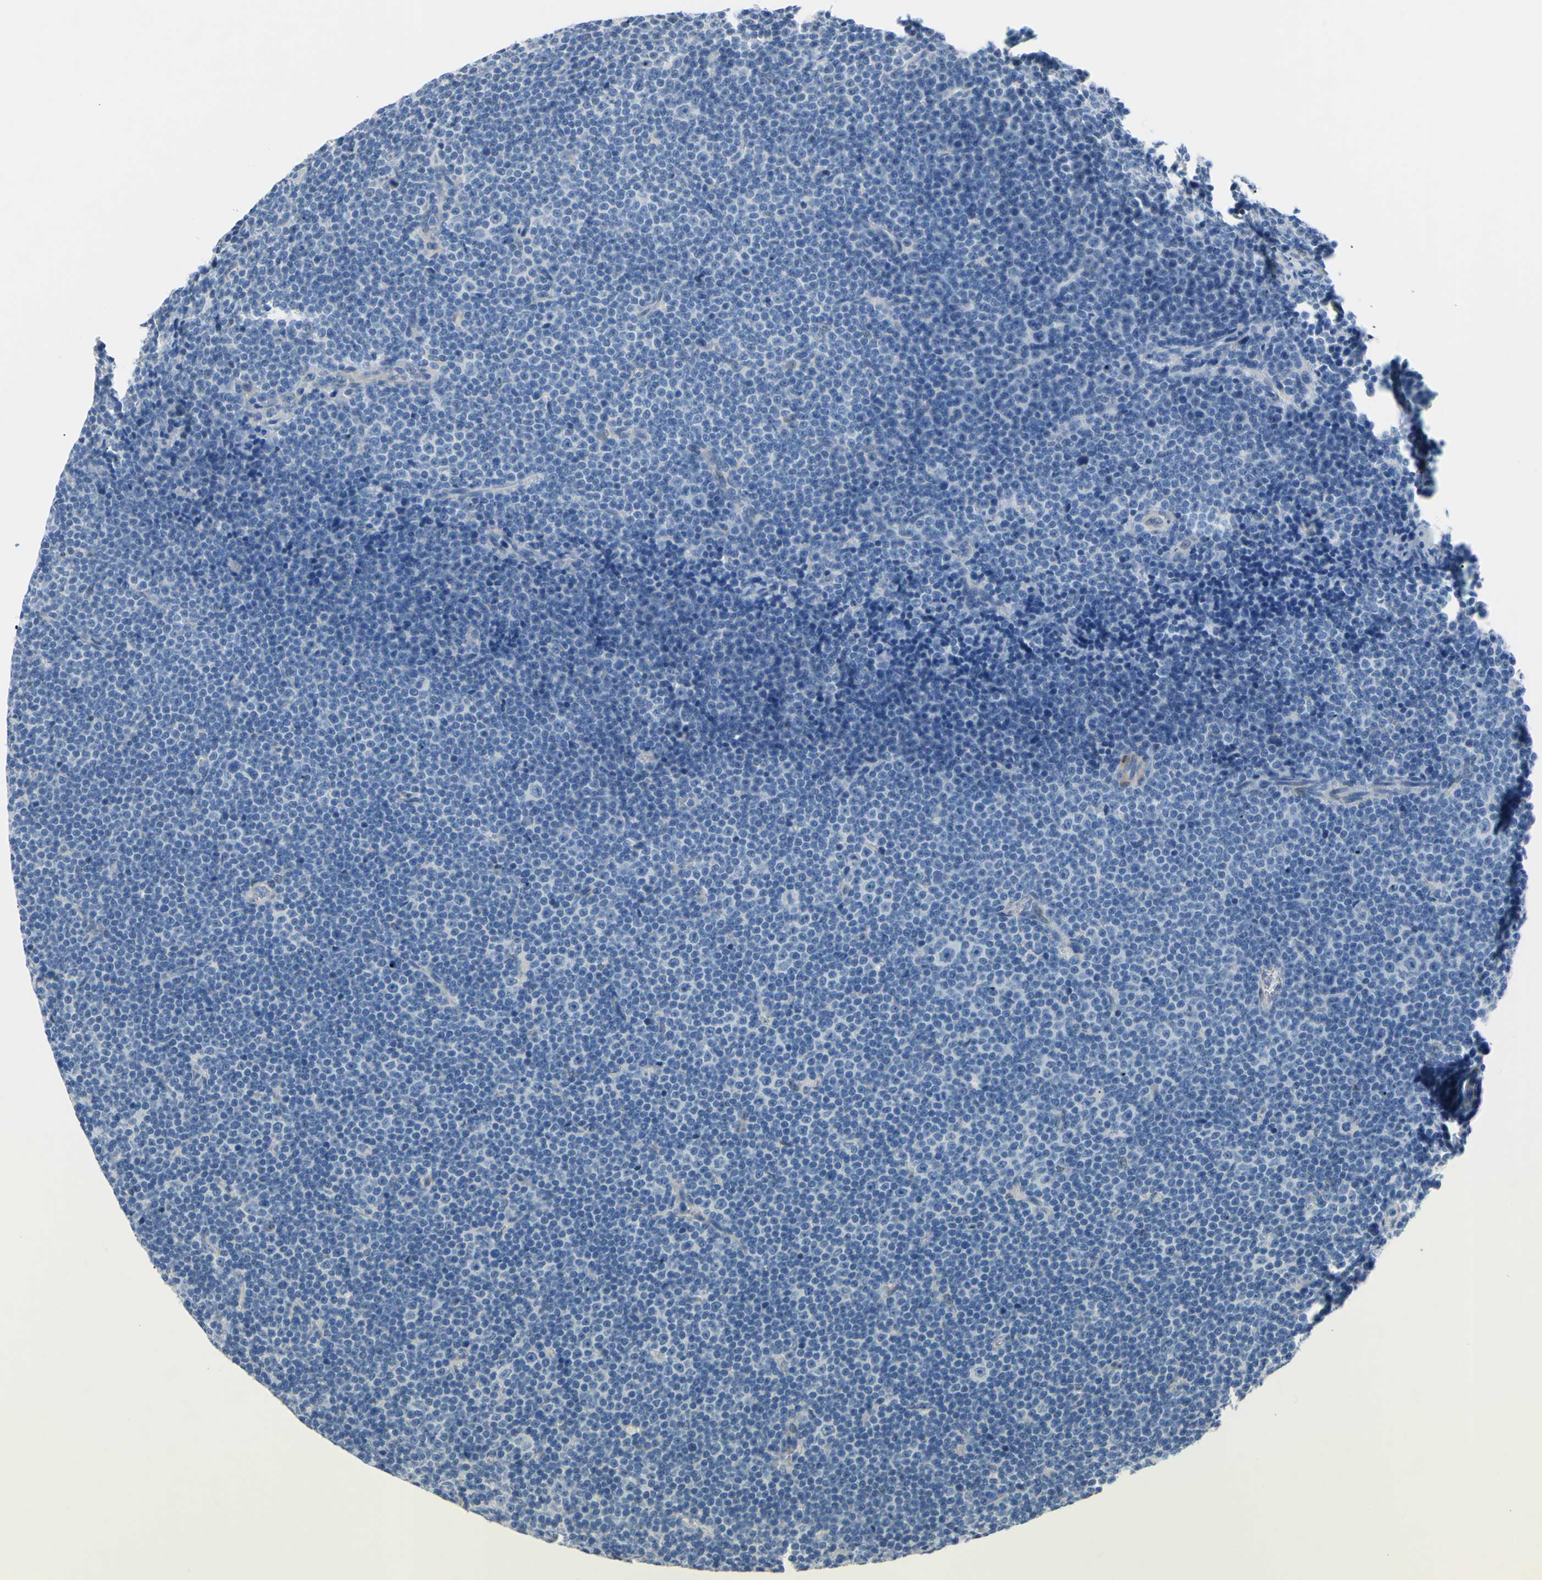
{"staining": {"intensity": "negative", "quantity": "none", "location": "none"}, "tissue": "lymphoma", "cell_type": "Tumor cells", "image_type": "cancer", "snomed": [{"axis": "morphology", "description": "Malignant lymphoma, non-Hodgkin's type, Low grade"}, {"axis": "topography", "description": "Lymph node"}], "caption": "Tumor cells are negative for protein expression in human lymphoma.", "gene": "NOL3", "patient": {"sex": "female", "age": 67}}